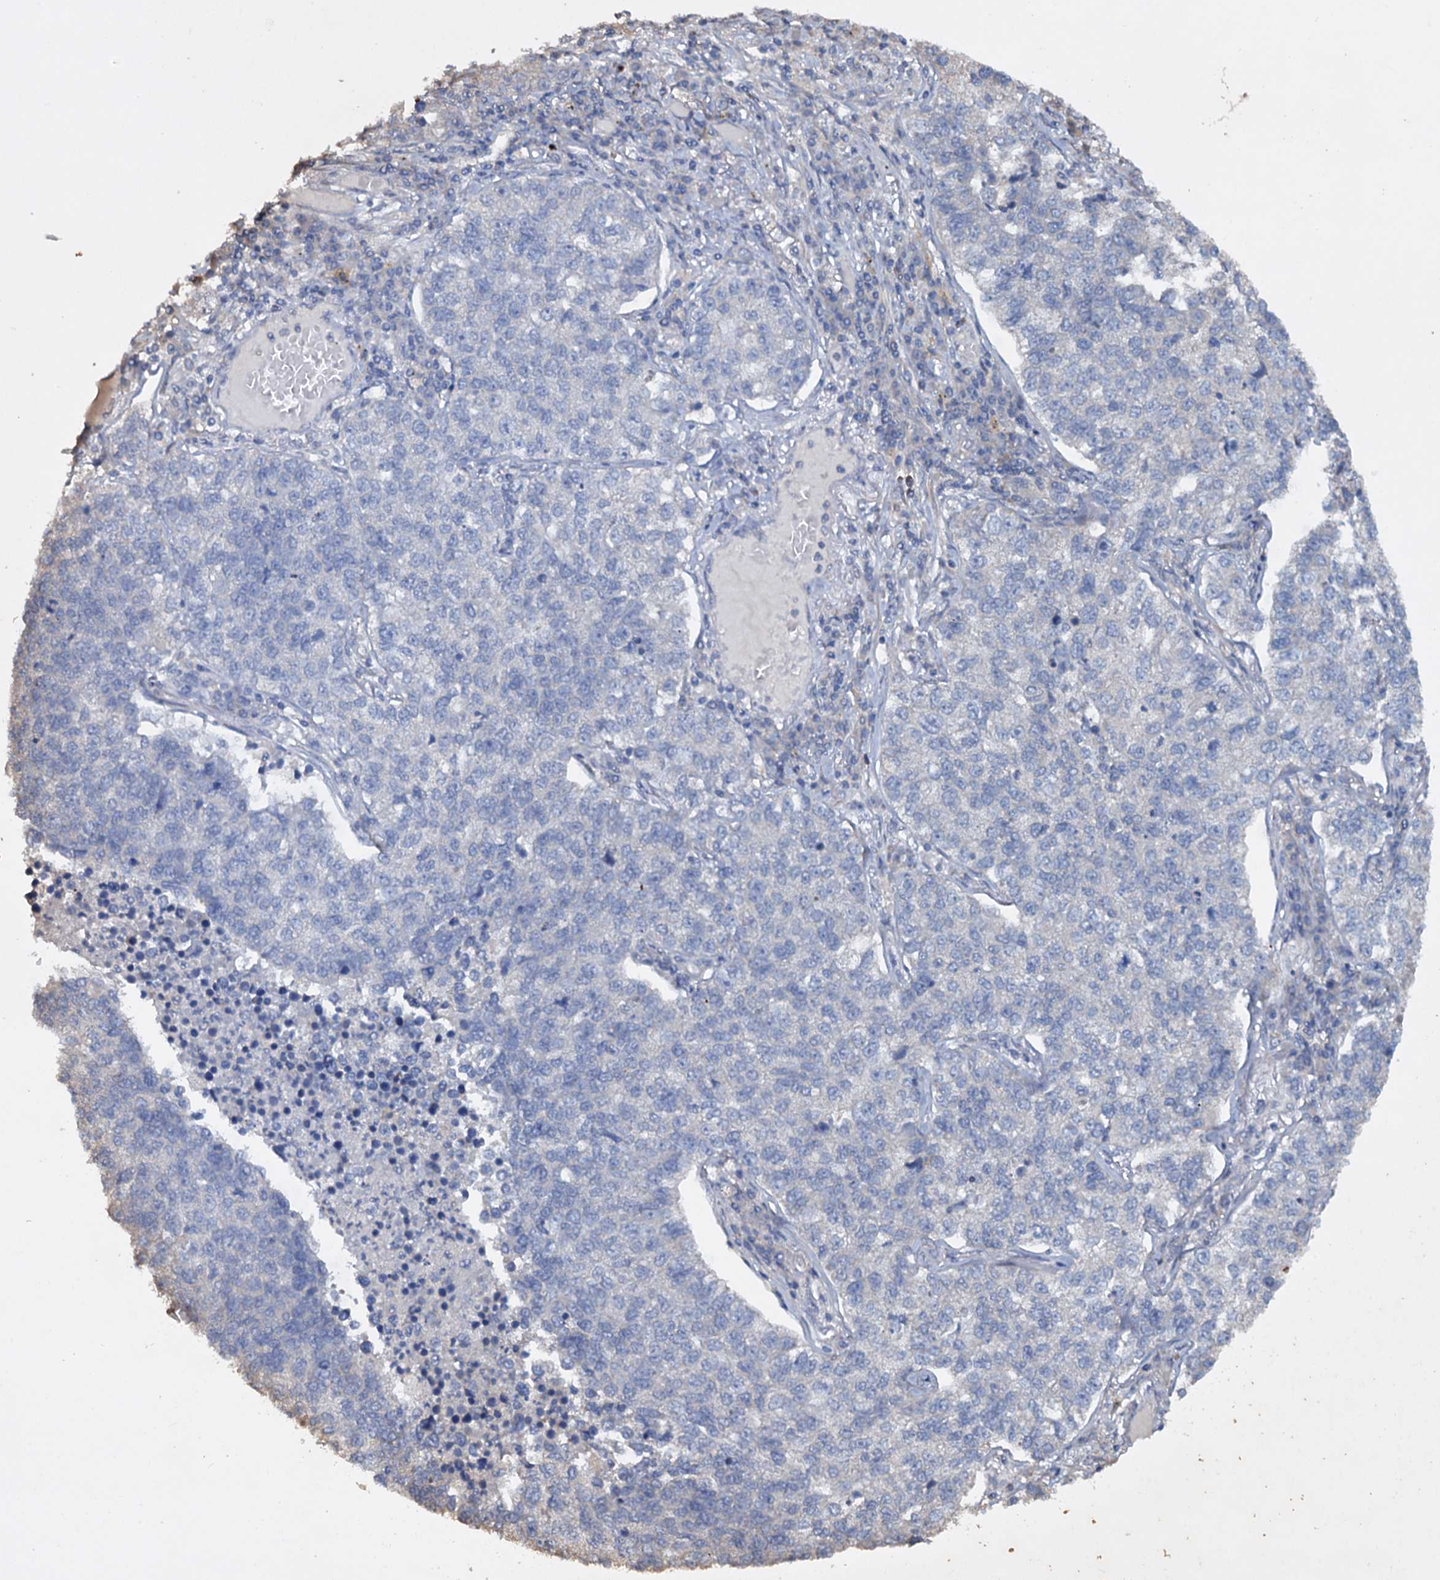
{"staining": {"intensity": "negative", "quantity": "none", "location": "none"}, "tissue": "lung cancer", "cell_type": "Tumor cells", "image_type": "cancer", "snomed": [{"axis": "morphology", "description": "Adenocarcinoma, NOS"}, {"axis": "topography", "description": "Lung"}], "caption": "Tumor cells show no significant staining in lung cancer (adenocarcinoma).", "gene": "ETFBKMT", "patient": {"sex": "male", "age": 49}}